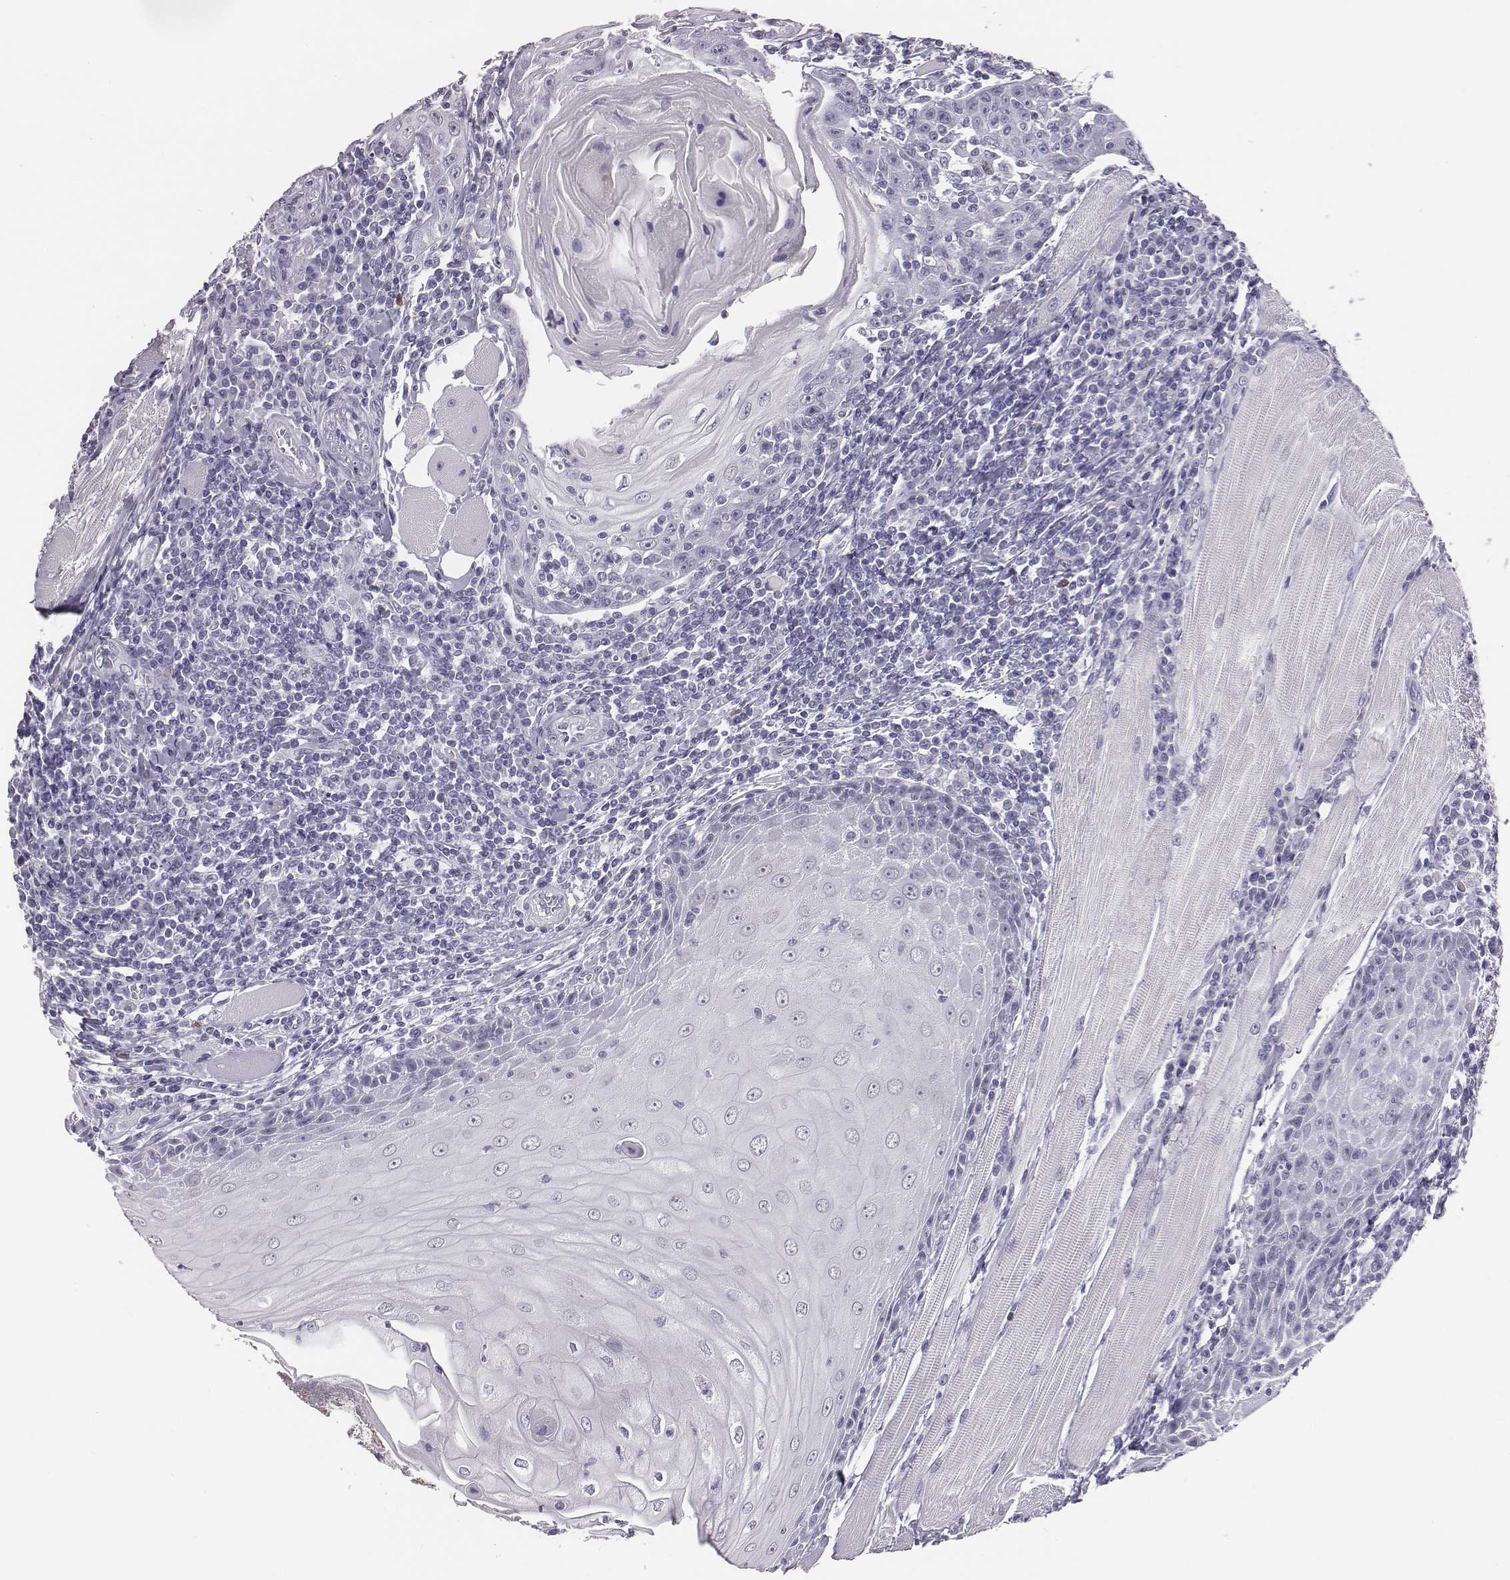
{"staining": {"intensity": "negative", "quantity": "none", "location": "none"}, "tissue": "head and neck cancer", "cell_type": "Tumor cells", "image_type": "cancer", "snomed": [{"axis": "morphology", "description": "Normal tissue, NOS"}, {"axis": "morphology", "description": "Squamous cell carcinoma, NOS"}, {"axis": "topography", "description": "Oral tissue"}, {"axis": "topography", "description": "Head-Neck"}], "caption": "IHC photomicrograph of head and neck cancer (squamous cell carcinoma) stained for a protein (brown), which exhibits no expression in tumor cells.", "gene": "ACOD1", "patient": {"sex": "male", "age": 52}}